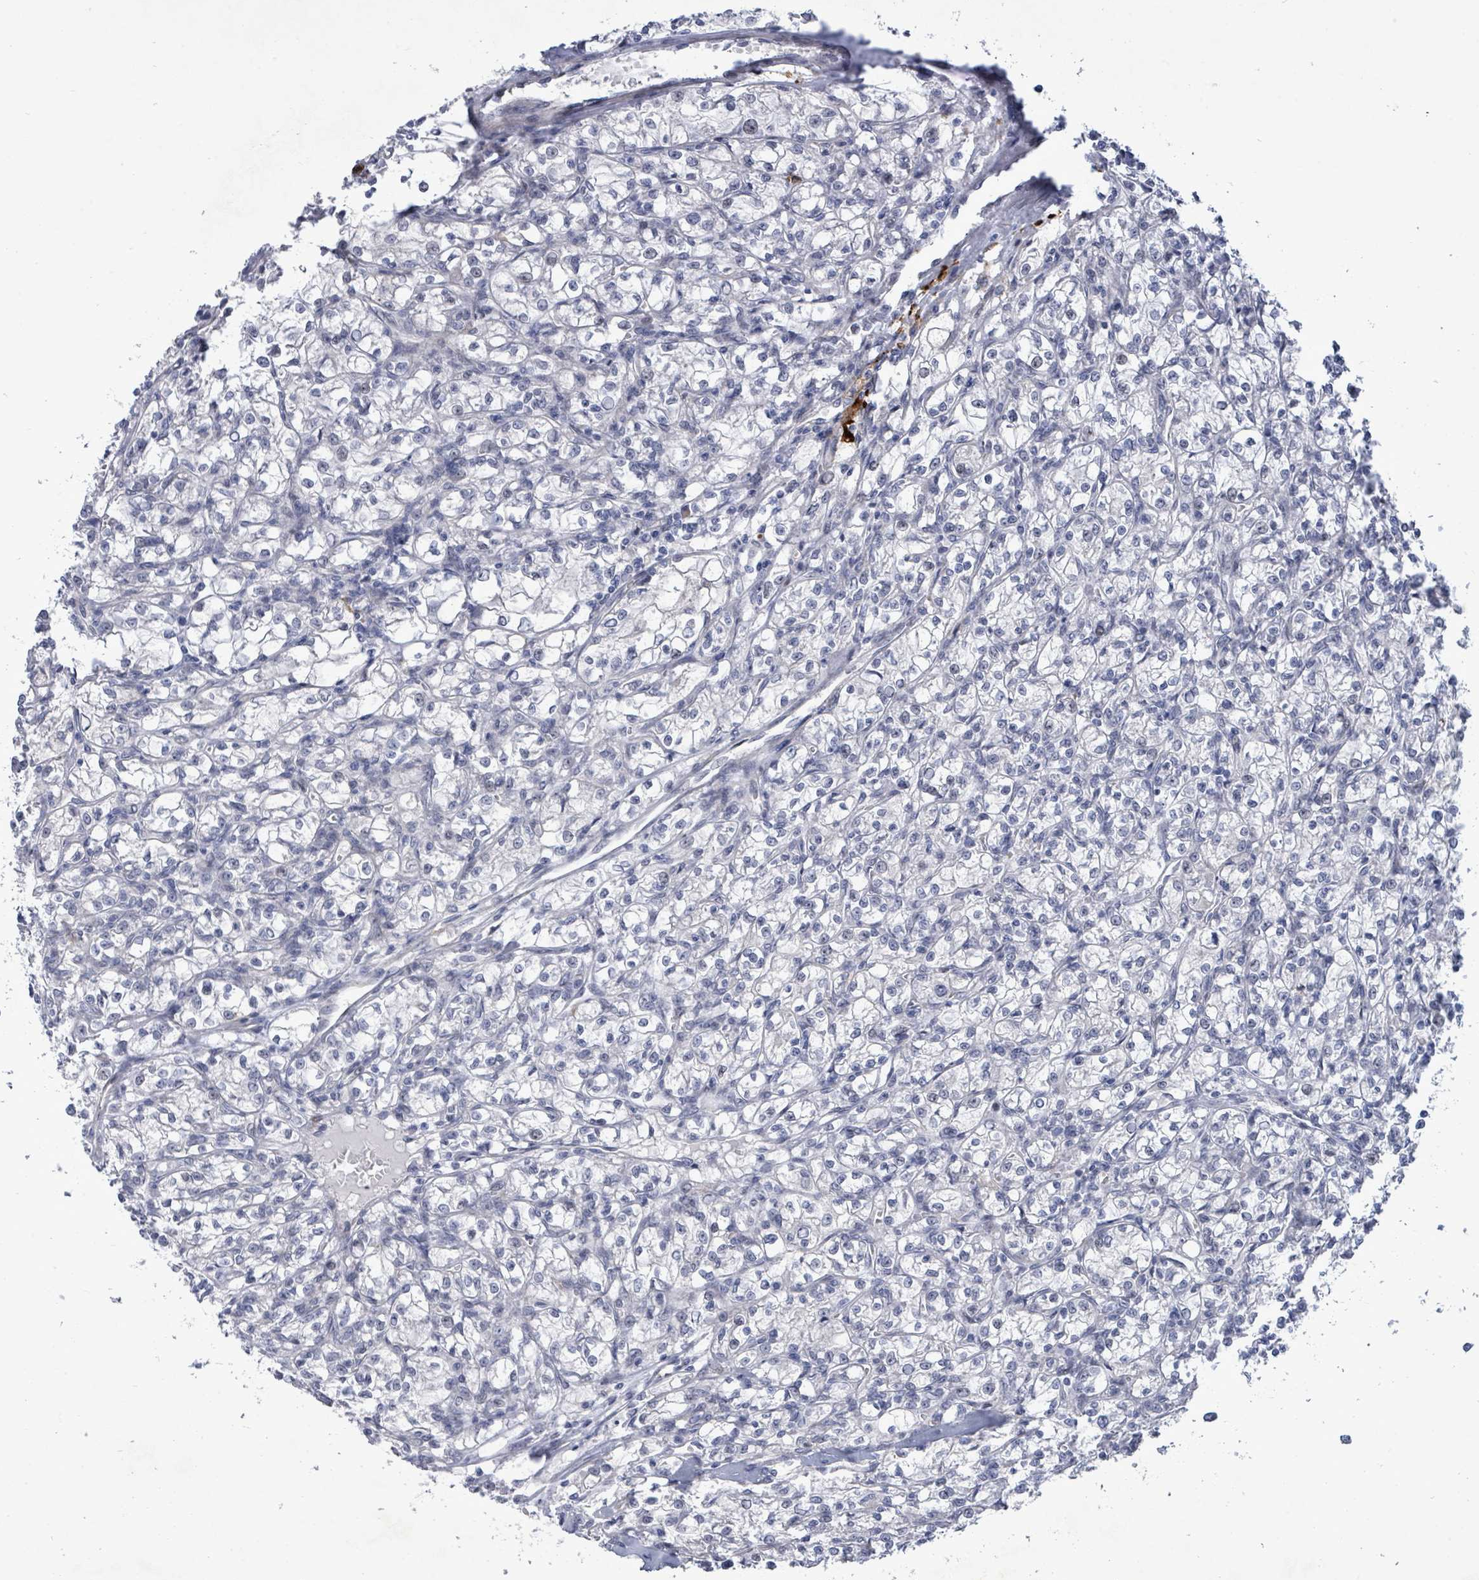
{"staining": {"intensity": "negative", "quantity": "none", "location": "none"}, "tissue": "renal cancer", "cell_type": "Tumor cells", "image_type": "cancer", "snomed": [{"axis": "morphology", "description": "Adenocarcinoma, NOS"}, {"axis": "topography", "description": "Kidney"}], "caption": "IHC photomicrograph of neoplastic tissue: adenocarcinoma (renal) stained with DAB exhibits no significant protein positivity in tumor cells.", "gene": "CT45A5", "patient": {"sex": "female", "age": 59}}